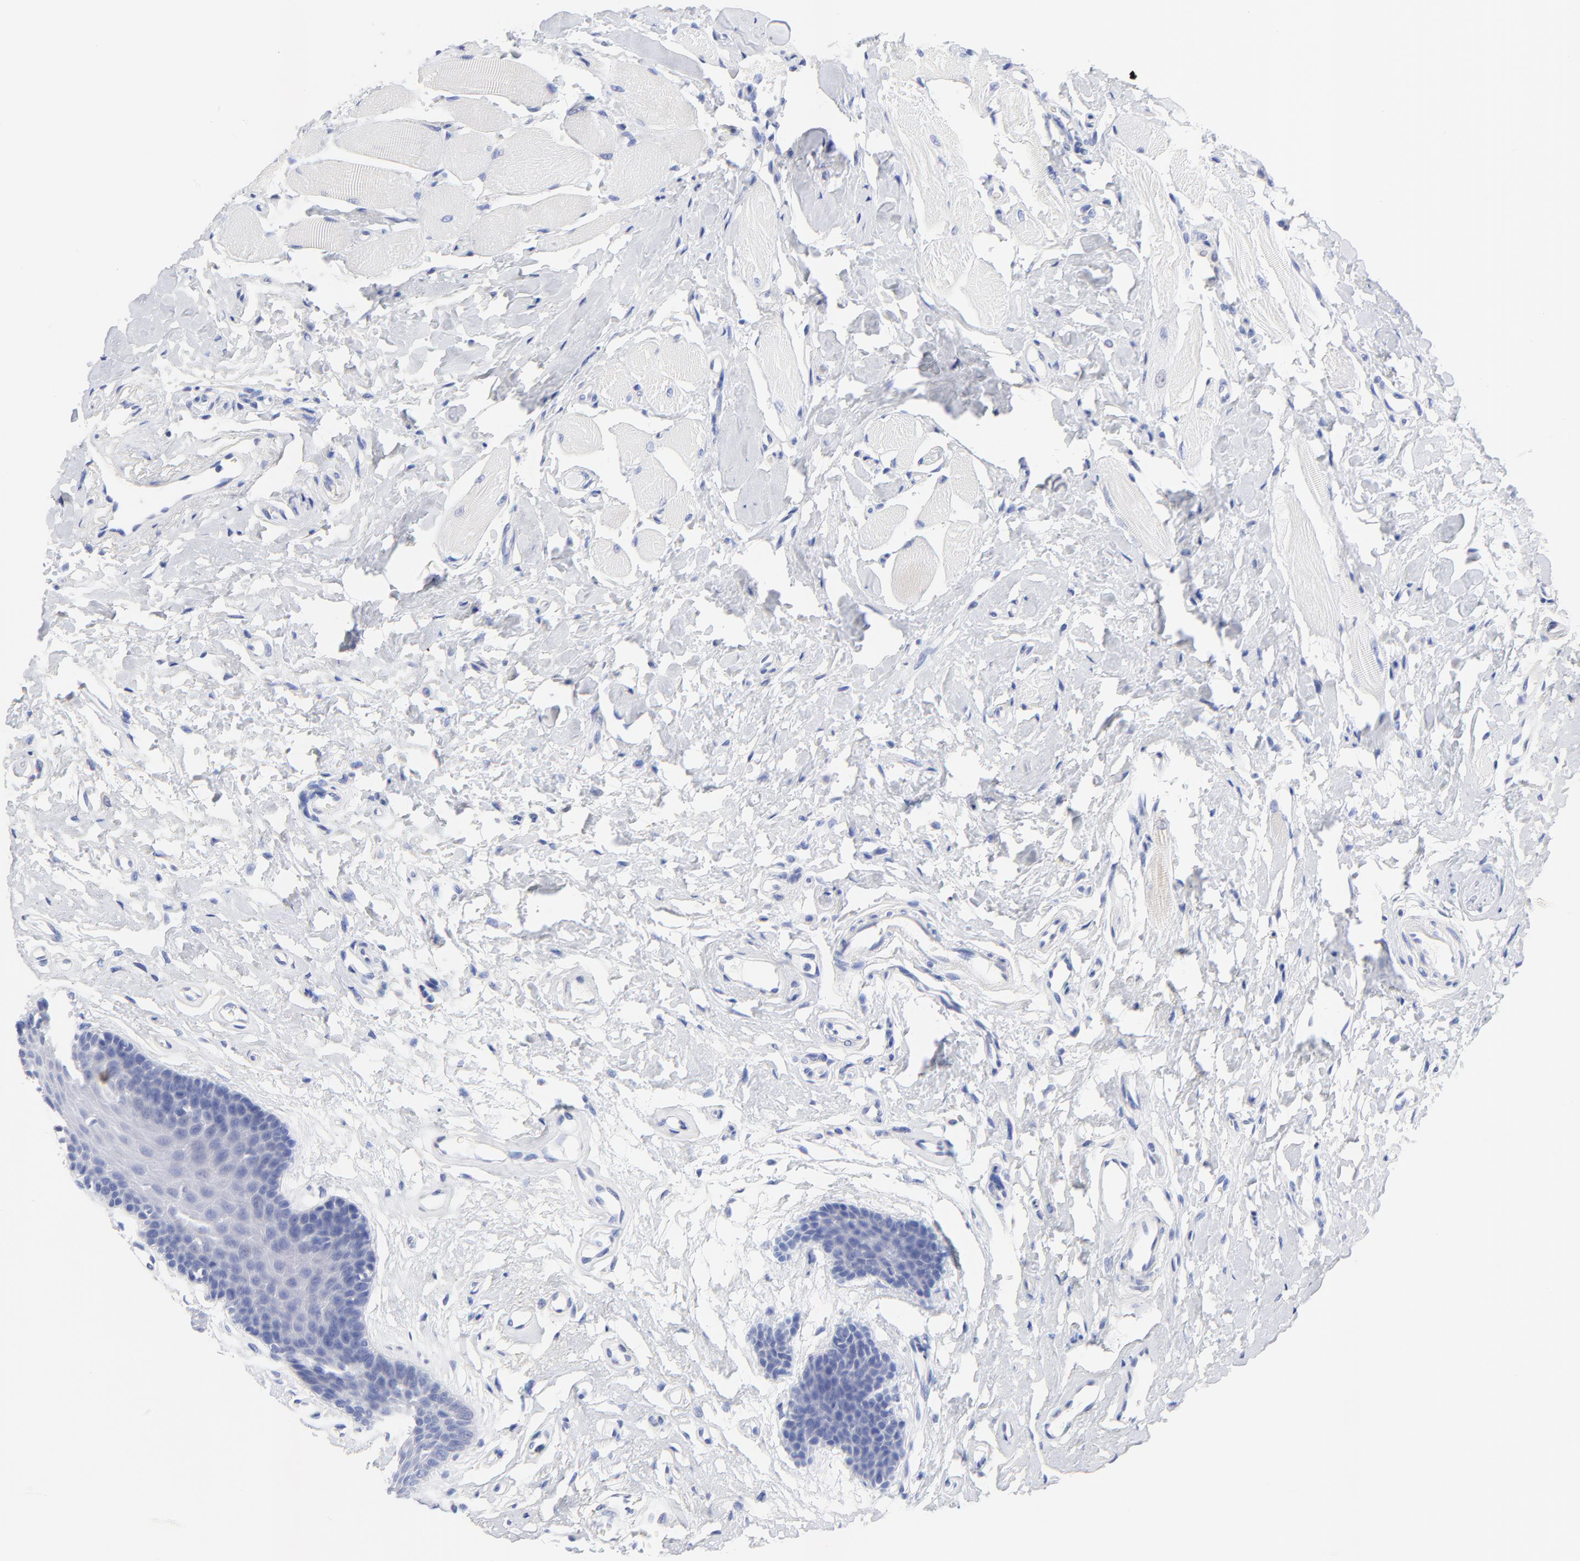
{"staining": {"intensity": "negative", "quantity": "none", "location": "none"}, "tissue": "oral mucosa", "cell_type": "Squamous epithelial cells", "image_type": "normal", "snomed": [{"axis": "morphology", "description": "Normal tissue, NOS"}, {"axis": "topography", "description": "Oral tissue"}], "caption": "Immunohistochemistry of unremarkable oral mucosa displays no expression in squamous epithelial cells.", "gene": "FBXO10", "patient": {"sex": "male", "age": 62}}